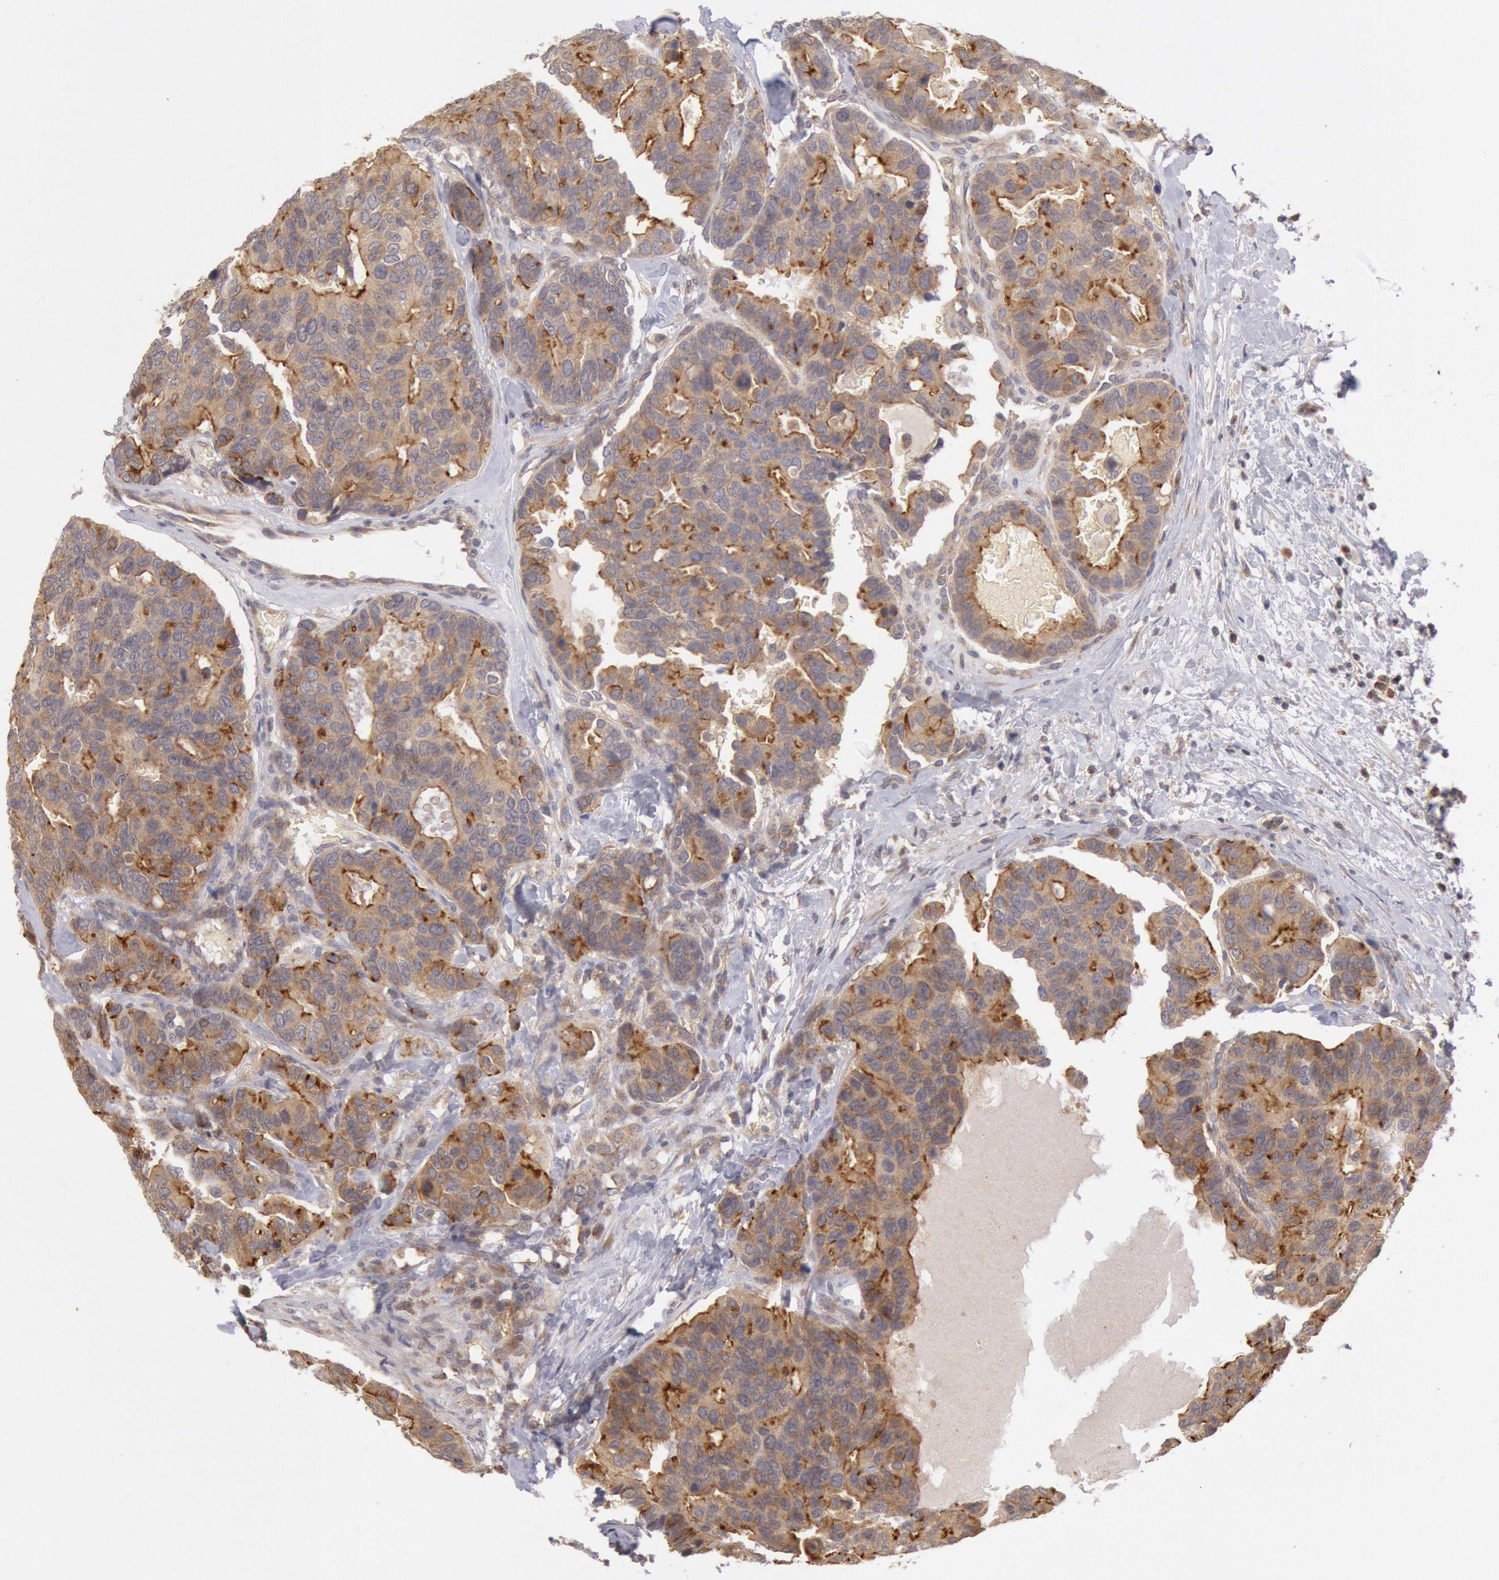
{"staining": {"intensity": "strong", "quantity": ">75%", "location": "cytoplasmic/membranous"}, "tissue": "breast cancer", "cell_type": "Tumor cells", "image_type": "cancer", "snomed": [{"axis": "morphology", "description": "Duct carcinoma"}, {"axis": "topography", "description": "Breast"}], "caption": "Intraductal carcinoma (breast) stained with immunohistochemistry displays strong cytoplasmic/membranous expression in approximately >75% of tumor cells.", "gene": "PLA2G6", "patient": {"sex": "female", "age": 69}}